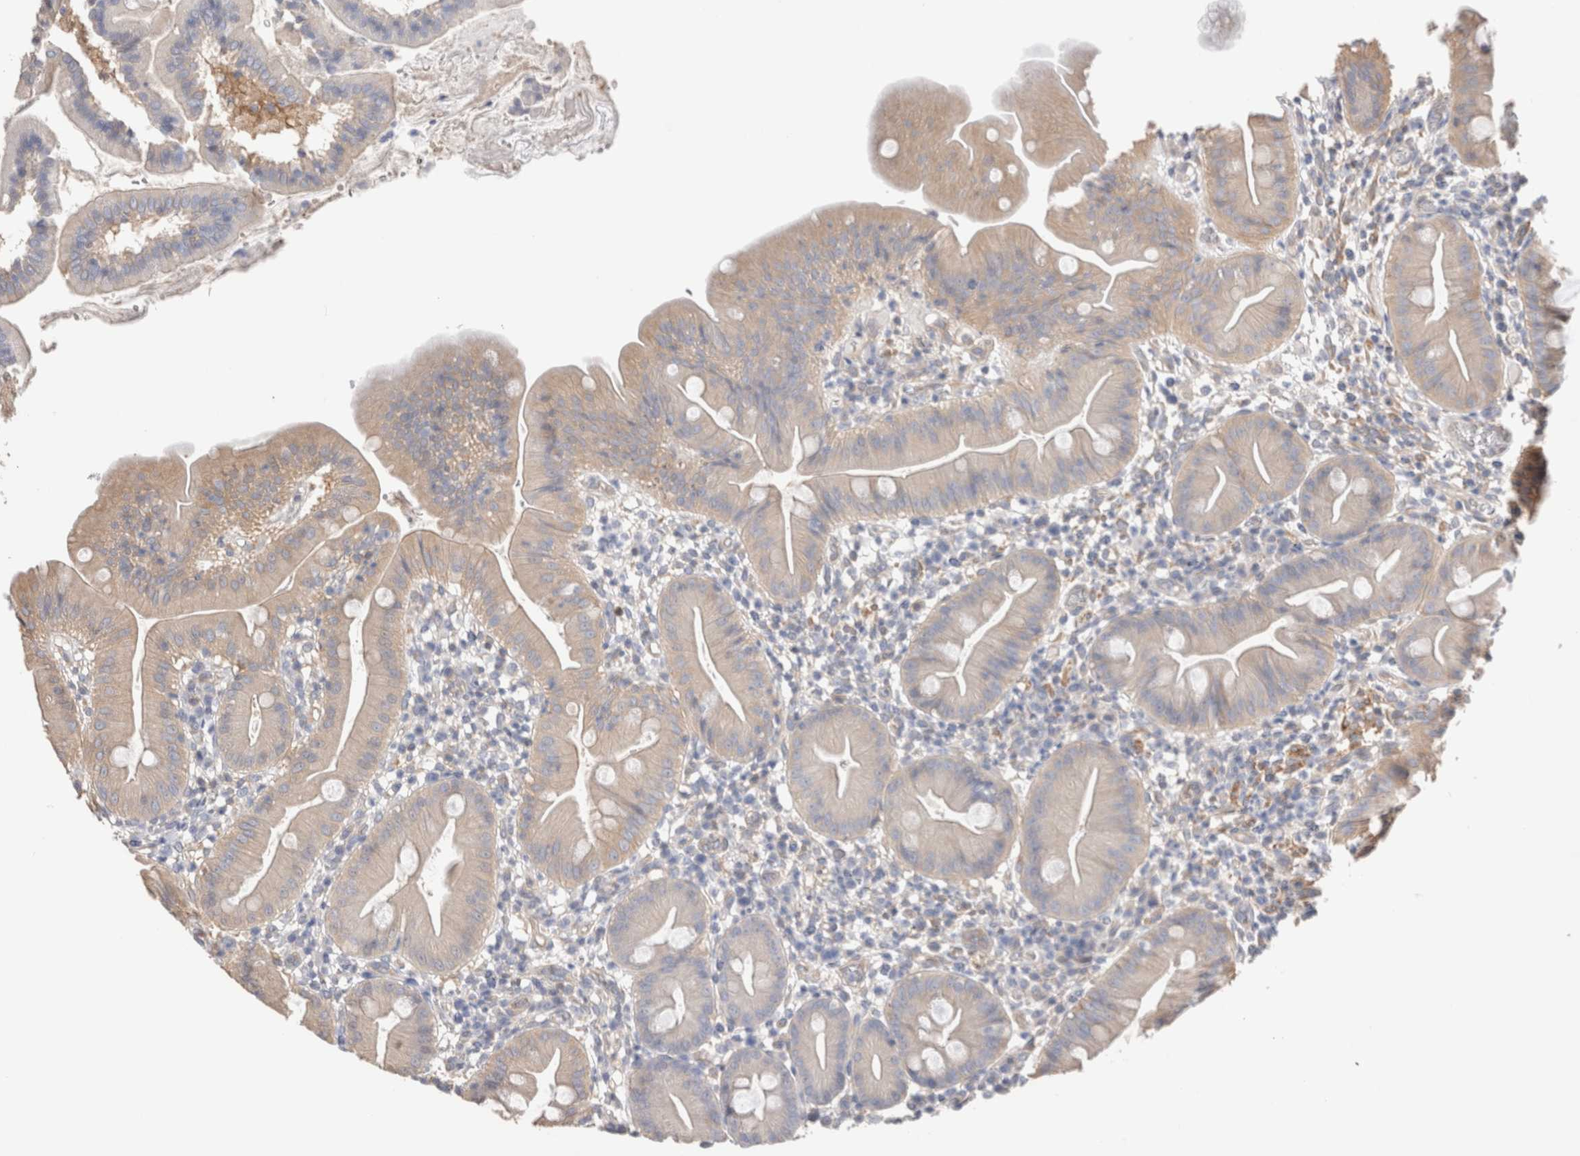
{"staining": {"intensity": "weak", "quantity": "<25%", "location": "cytoplasmic/membranous"}, "tissue": "duodenum", "cell_type": "Glandular cells", "image_type": "normal", "snomed": [{"axis": "morphology", "description": "Normal tissue, NOS"}, {"axis": "topography", "description": "Duodenum"}], "caption": "Immunohistochemical staining of unremarkable human duodenum reveals no significant staining in glandular cells.", "gene": "CAPN2", "patient": {"sex": "male", "age": 50}}